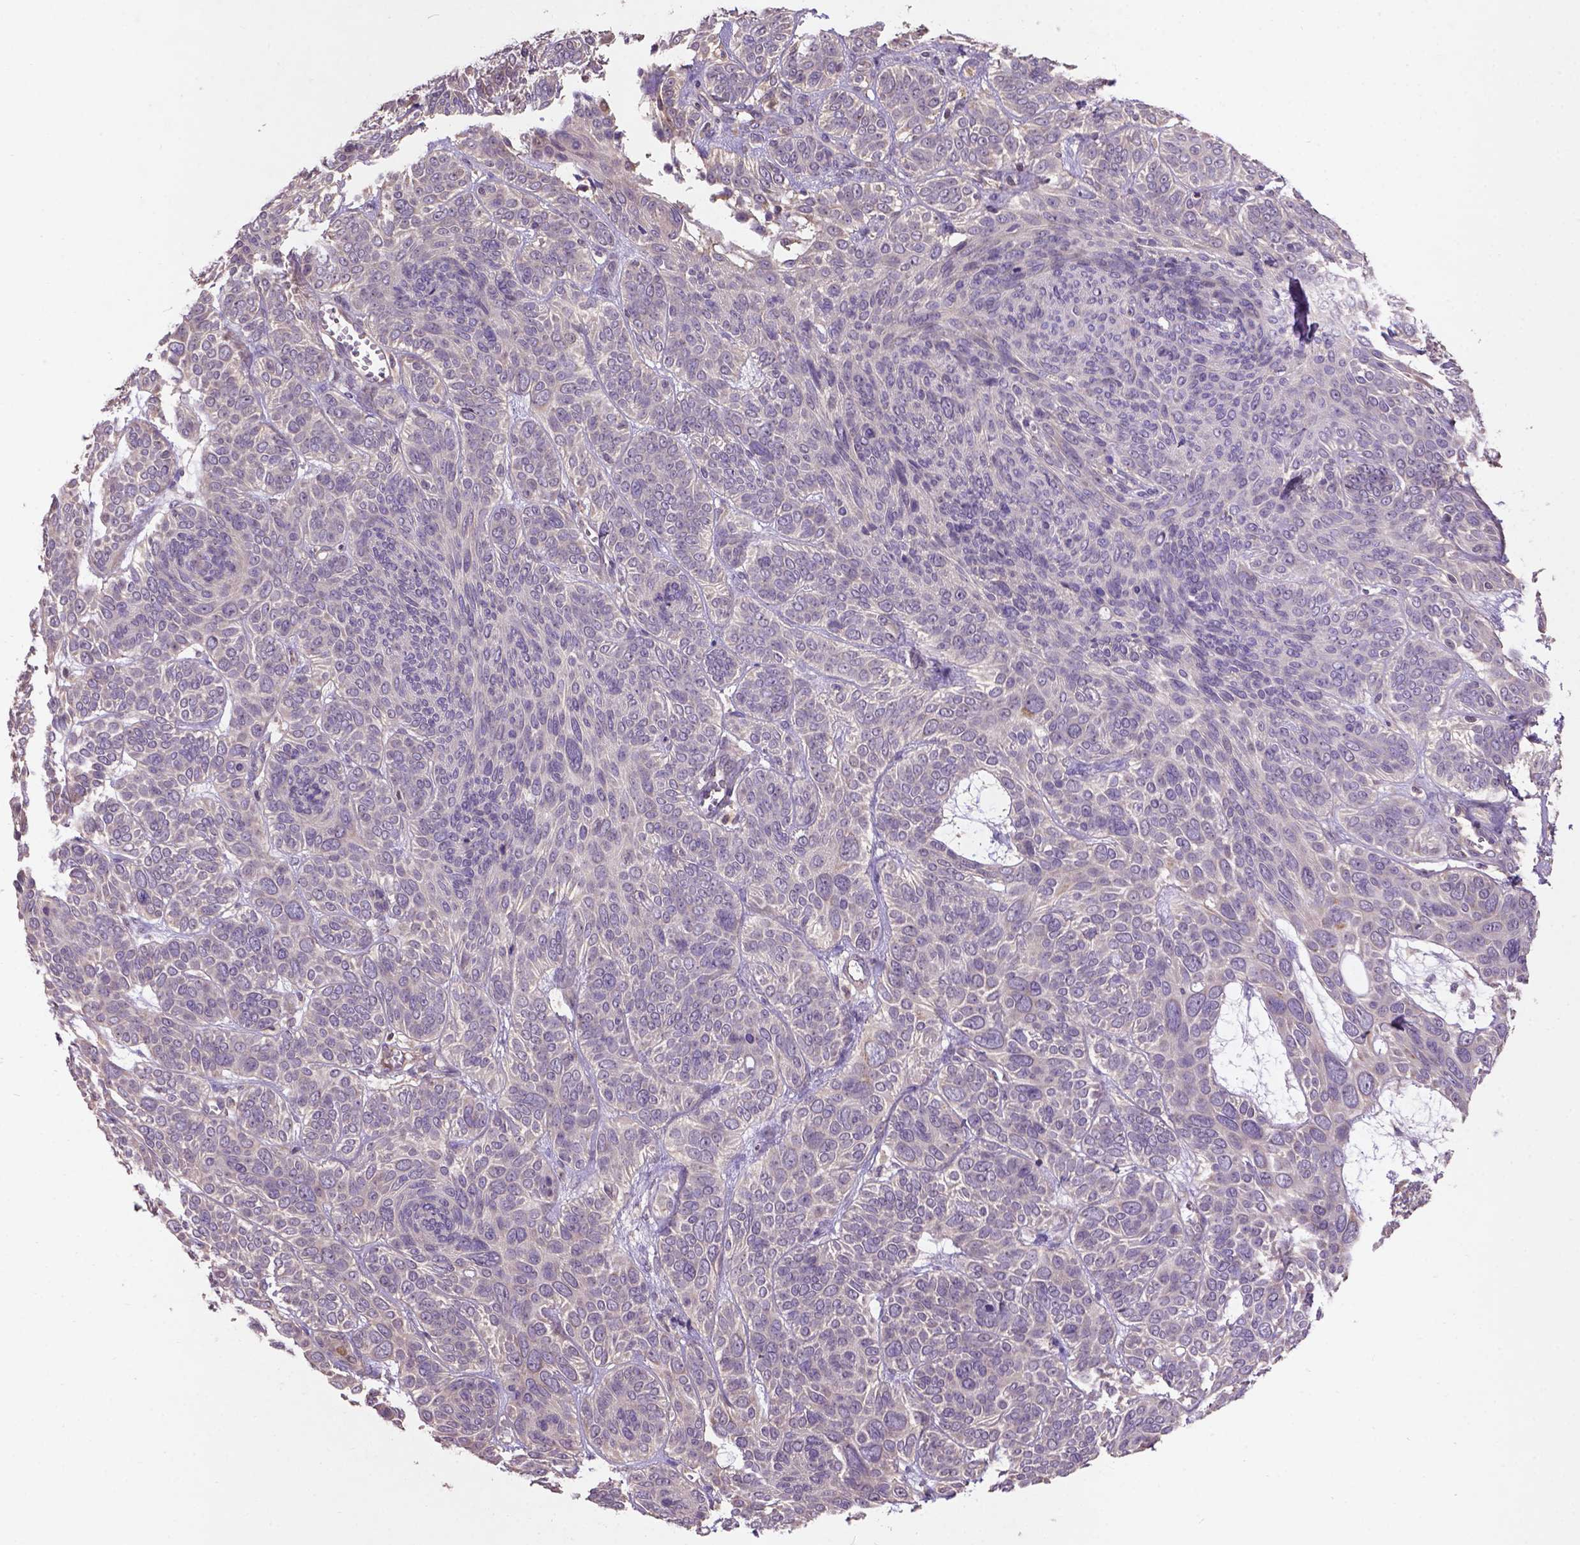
{"staining": {"intensity": "negative", "quantity": "none", "location": "none"}, "tissue": "skin cancer", "cell_type": "Tumor cells", "image_type": "cancer", "snomed": [{"axis": "morphology", "description": "Basal cell carcinoma"}, {"axis": "topography", "description": "Skin"}, {"axis": "topography", "description": "Skin of face"}], "caption": "Immunohistochemistry image of human basal cell carcinoma (skin) stained for a protein (brown), which demonstrates no positivity in tumor cells.", "gene": "KBTBD8", "patient": {"sex": "male", "age": 73}}